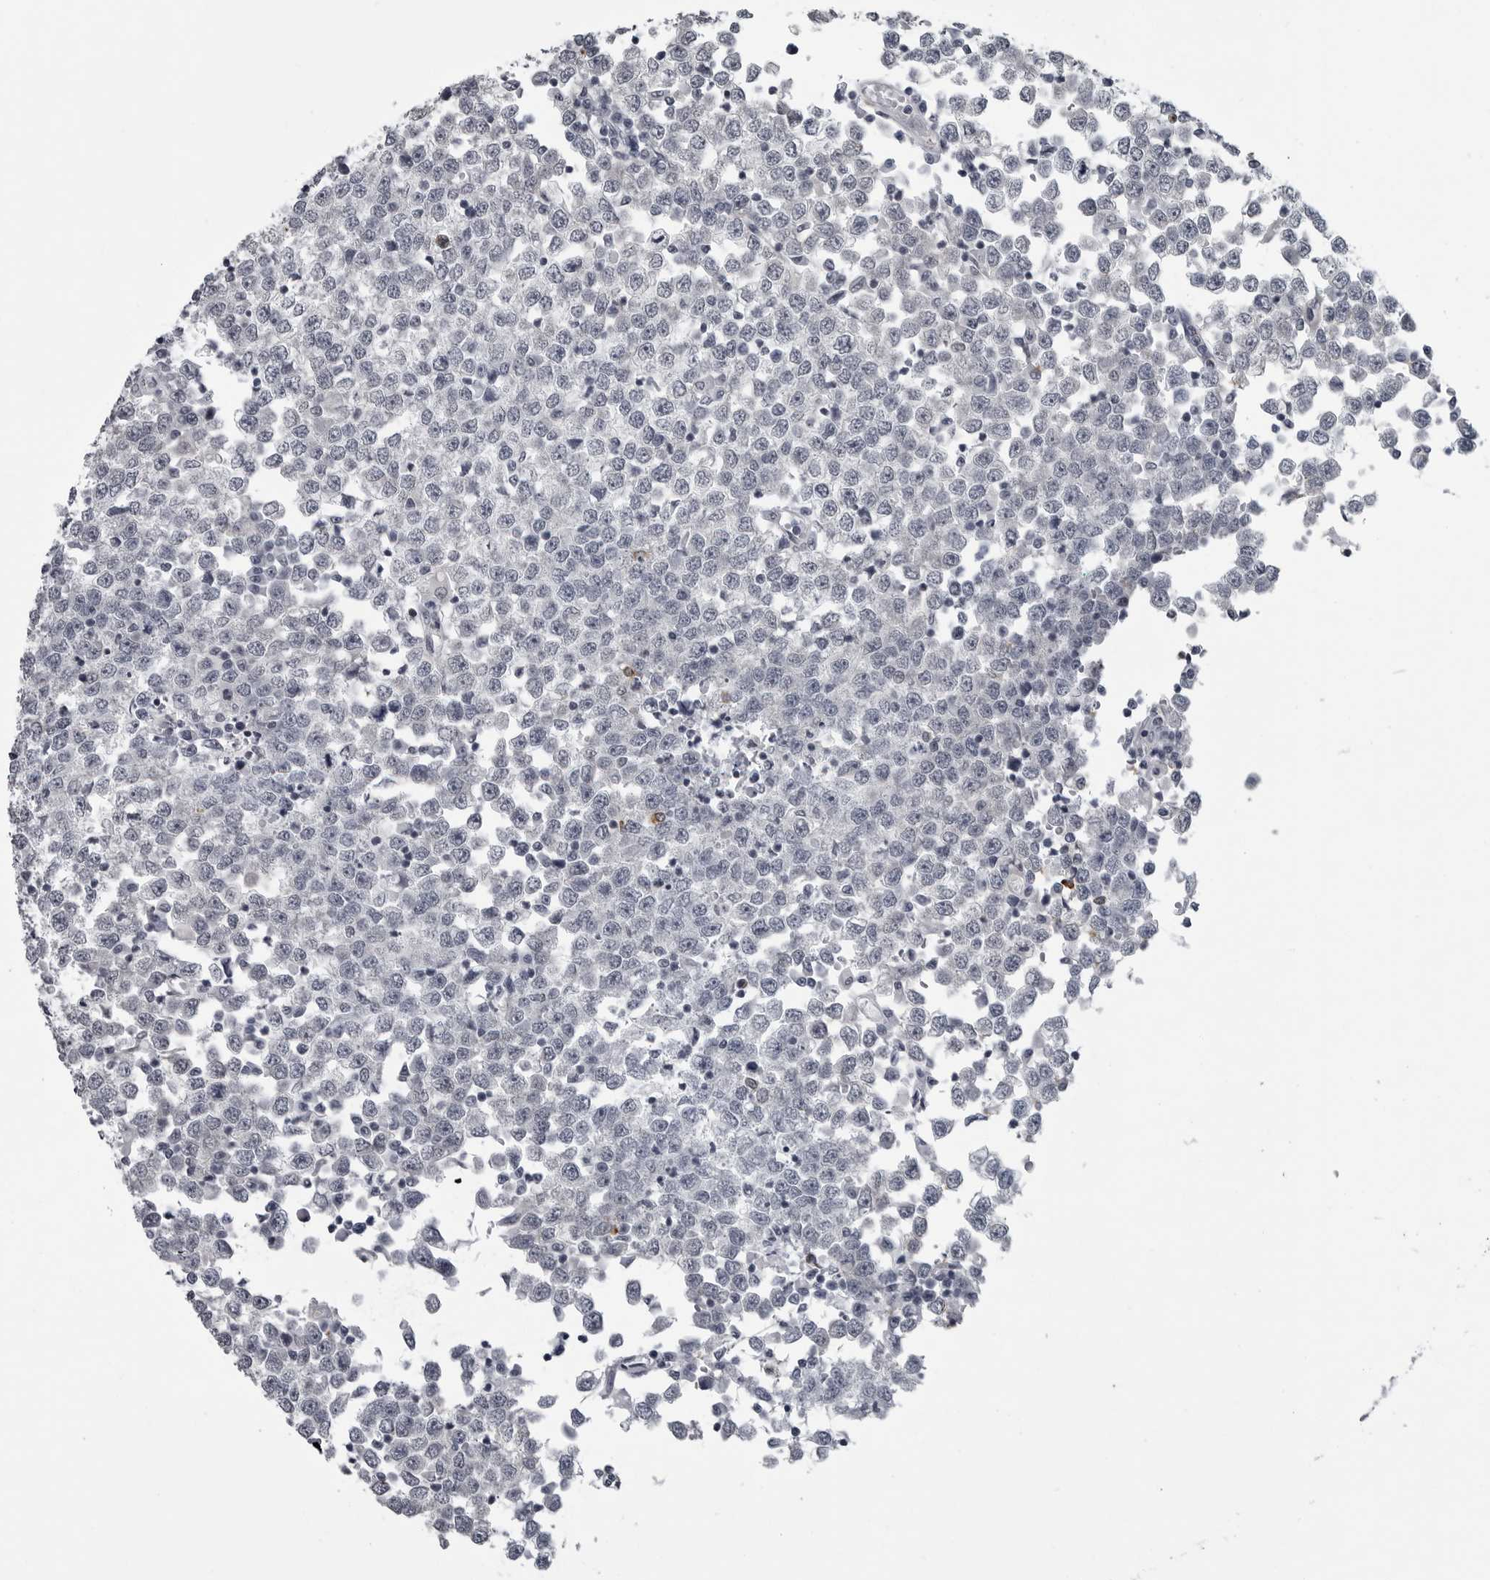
{"staining": {"intensity": "negative", "quantity": "none", "location": "none"}, "tissue": "testis cancer", "cell_type": "Tumor cells", "image_type": "cancer", "snomed": [{"axis": "morphology", "description": "Seminoma, NOS"}, {"axis": "topography", "description": "Testis"}], "caption": "Immunohistochemistry (IHC) histopathology image of neoplastic tissue: human testis cancer (seminoma) stained with DAB displays no significant protein positivity in tumor cells.", "gene": "LYSMD1", "patient": {"sex": "male", "age": 65}}